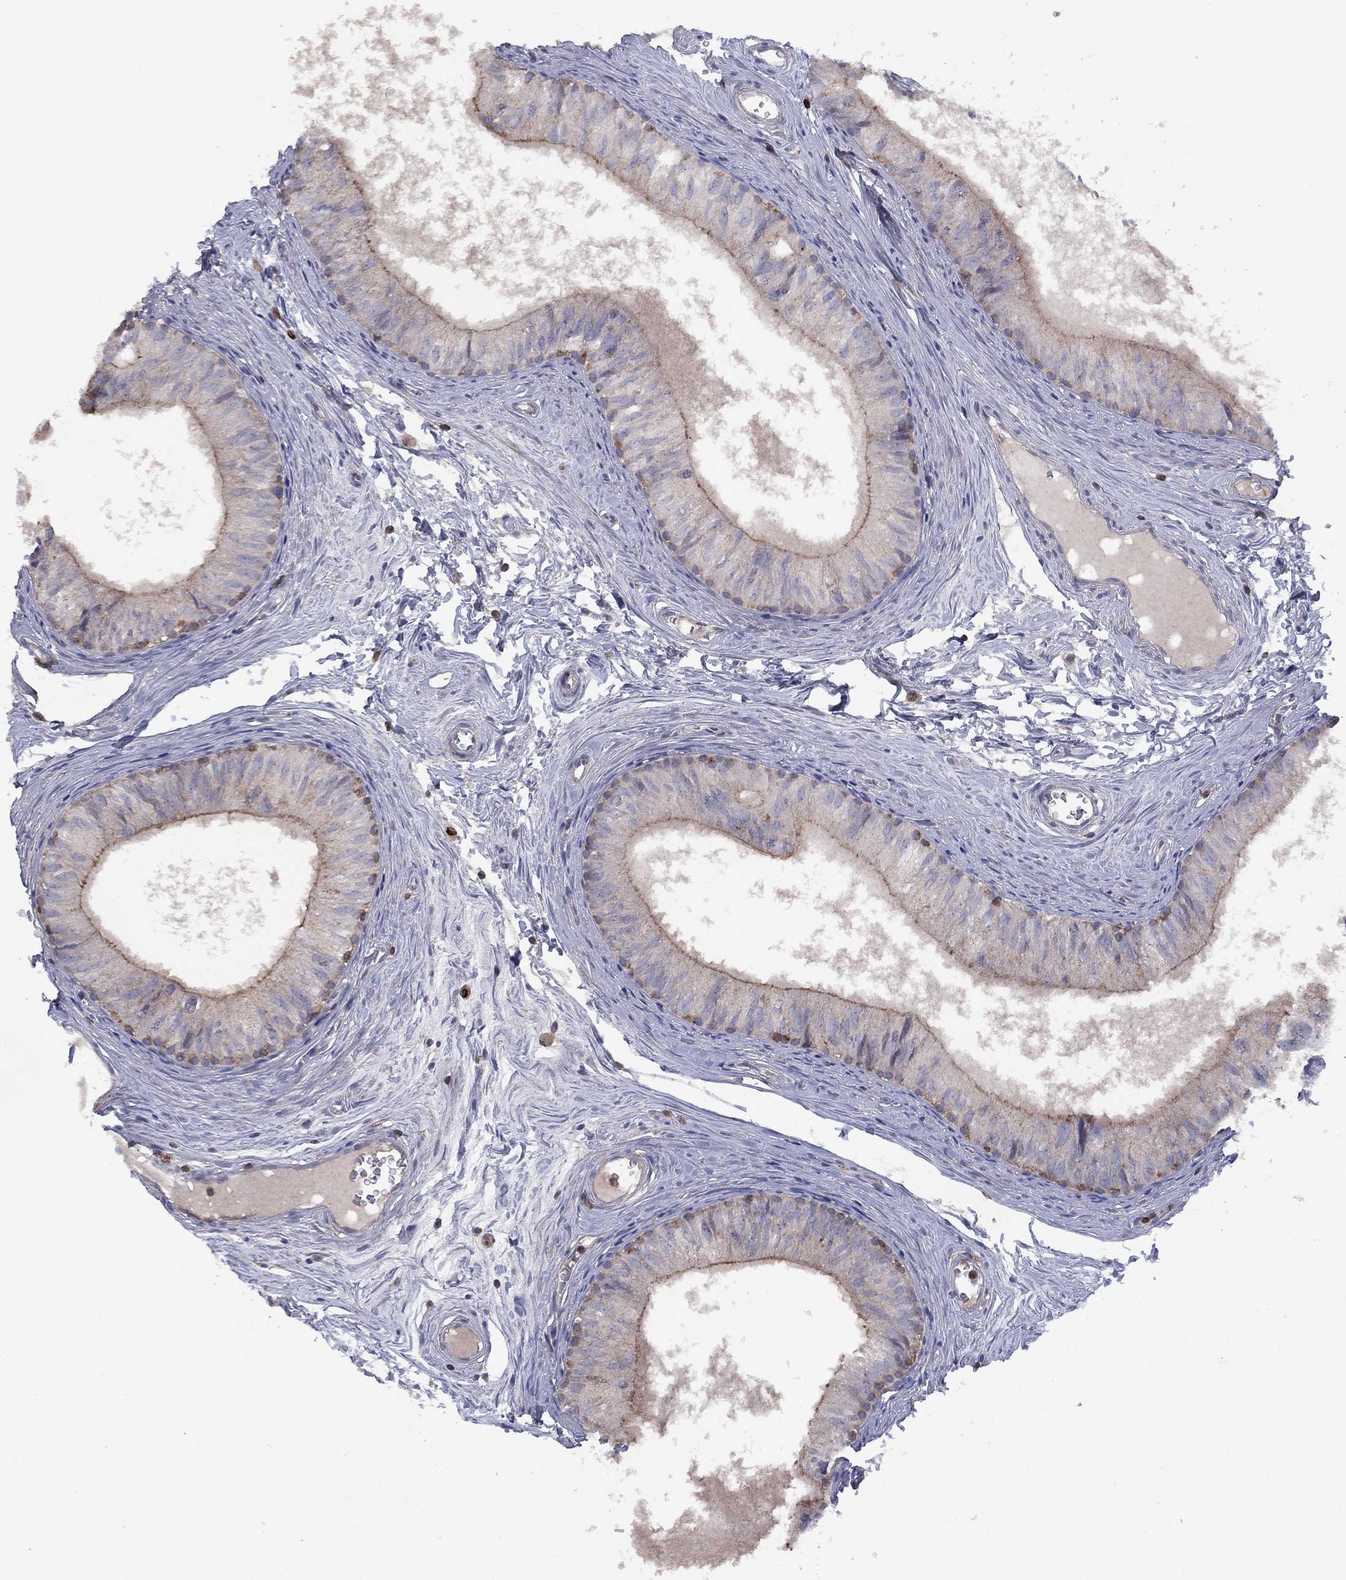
{"staining": {"intensity": "moderate", "quantity": "25%-75%", "location": "cytoplasmic/membranous"}, "tissue": "epididymis", "cell_type": "Glandular cells", "image_type": "normal", "snomed": [{"axis": "morphology", "description": "Normal tissue, NOS"}, {"axis": "topography", "description": "Epididymis"}], "caption": "Human epididymis stained with a brown dye displays moderate cytoplasmic/membranous positive staining in approximately 25%-75% of glandular cells.", "gene": "DOCK8", "patient": {"sex": "male", "age": 52}}